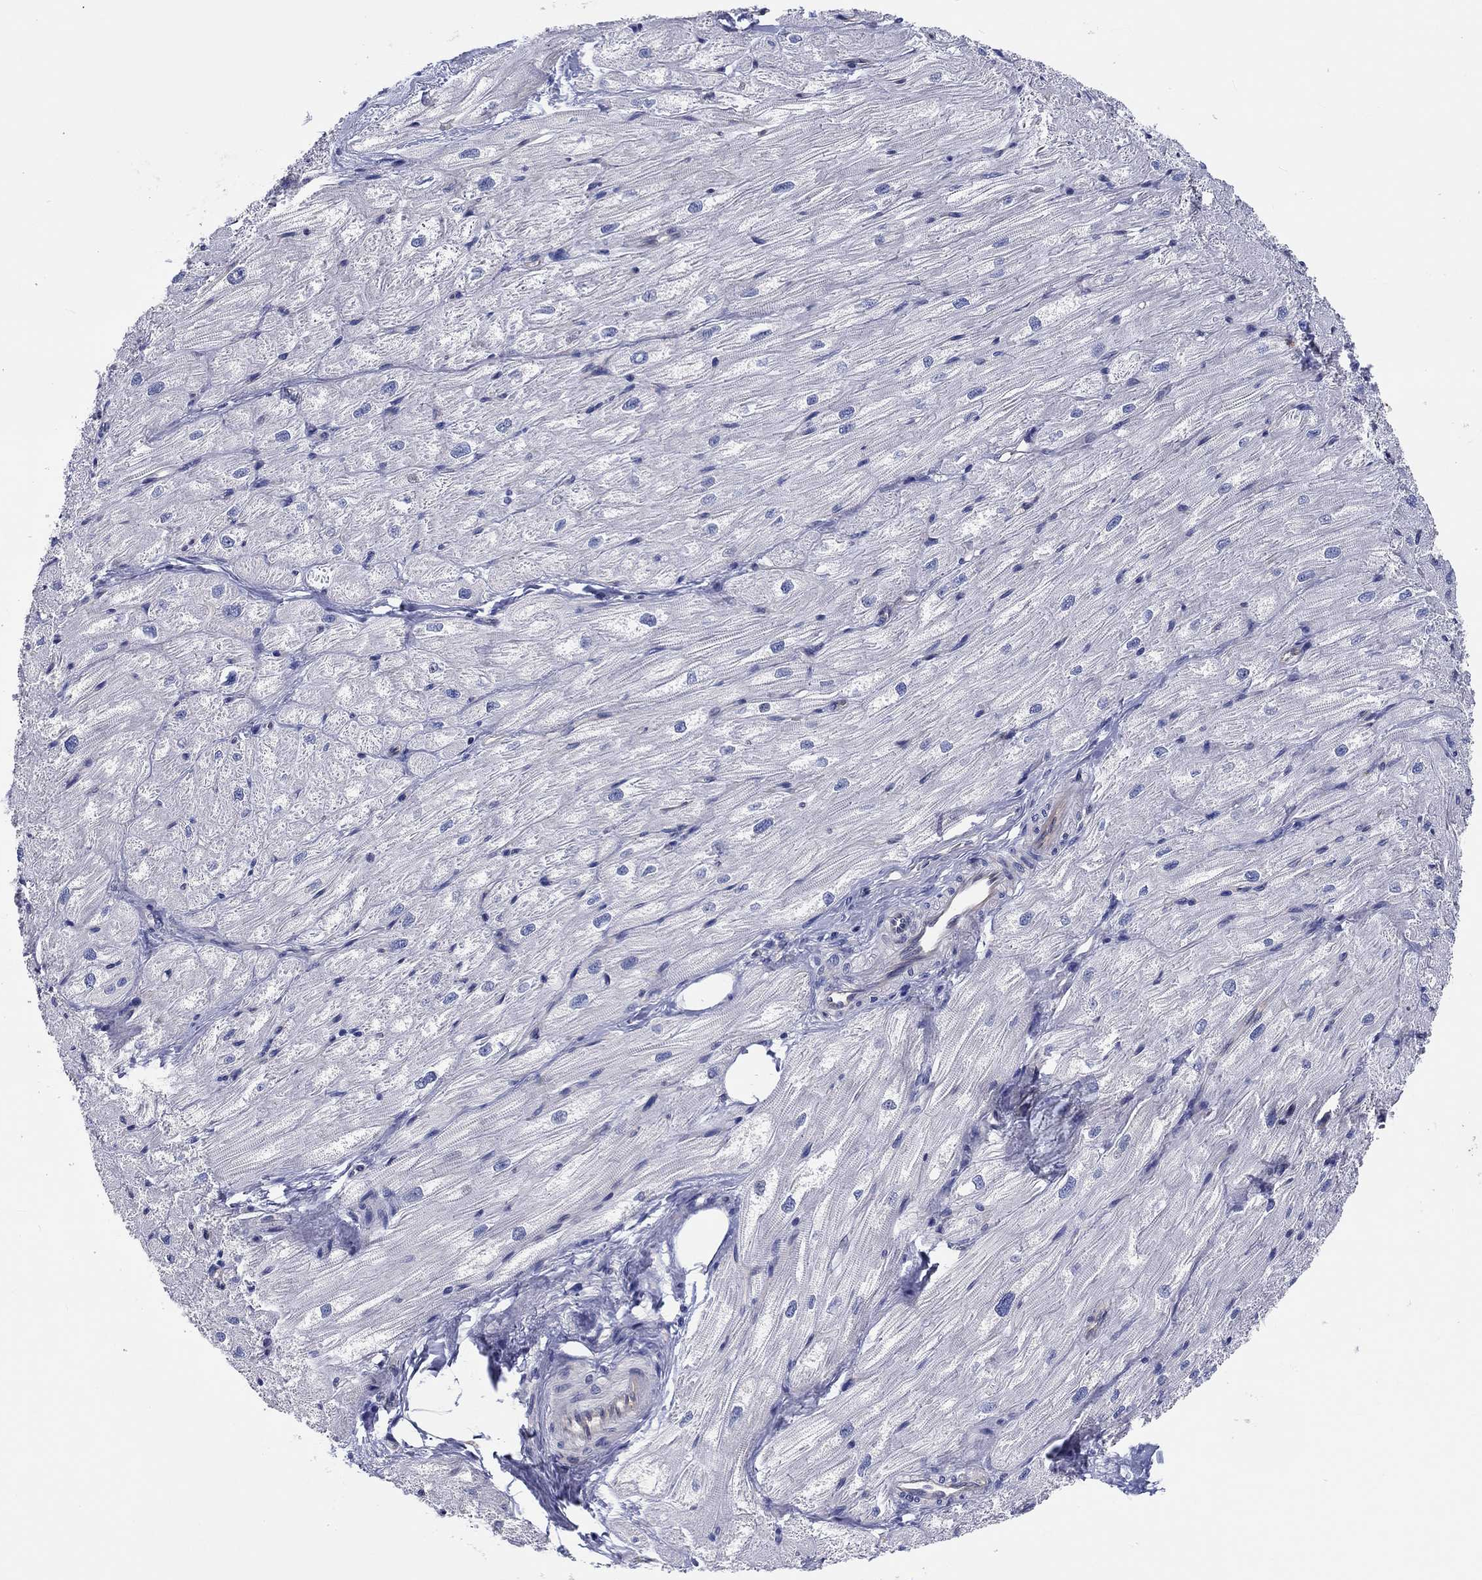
{"staining": {"intensity": "negative", "quantity": "none", "location": "none"}, "tissue": "heart muscle", "cell_type": "Cardiomyocytes", "image_type": "normal", "snomed": [{"axis": "morphology", "description": "Normal tissue, NOS"}, {"axis": "topography", "description": "Heart"}], "caption": "Protein analysis of unremarkable heart muscle exhibits no significant staining in cardiomyocytes. (DAB (3,3'-diaminobenzidine) IHC, high magnification).", "gene": "ABCG4", "patient": {"sex": "male", "age": 57}}